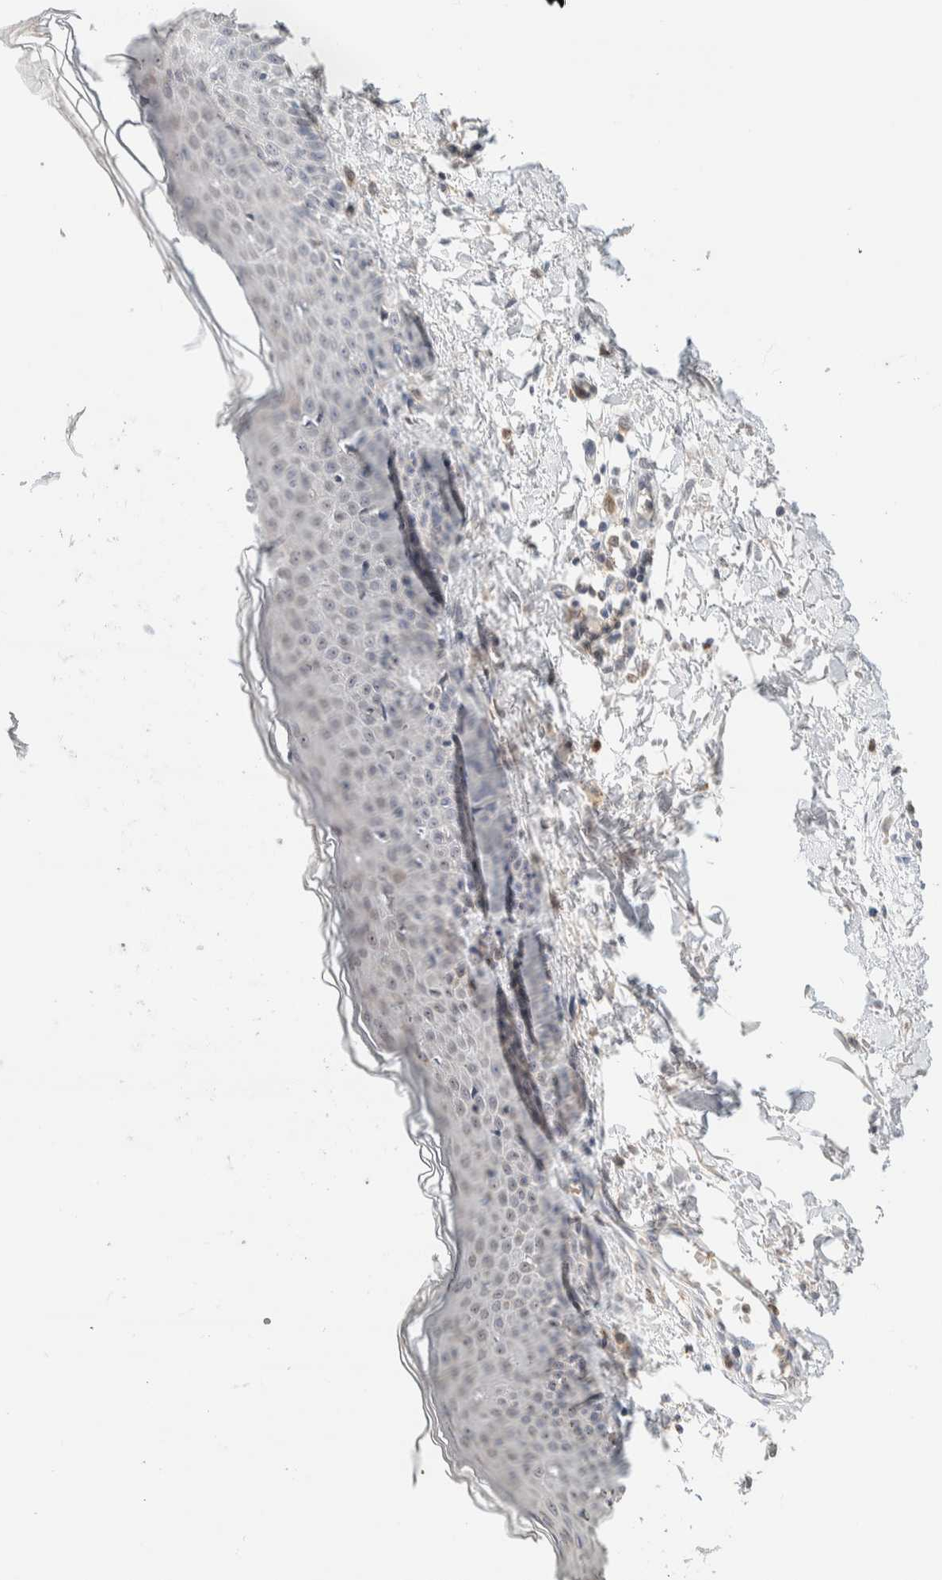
{"staining": {"intensity": "negative", "quantity": "none", "location": "none"}, "tissue": "skin", "cell_type": "Fibroblasts", "image_type": "normal", "snomed": [{"axis": "morphology", "description": "Normal tissue, NOS"}, {"axis": "morphology", "description": "Inflammation, NOS"}, {"axis": "topography", "description": "Skin"}], "caption": "Immunohistochemistry (IHC) micrograph of unremarkable skin stained for a protein (brown), which displays no staining in fibroblasts. (DAB (3,3'-diaminobenzidine) immunohistochemistry (IHC) visualized using brightfield microscopy, high magnification).", "gene": "HDHD3", "patient": {"sex": "female", "age": 44}}